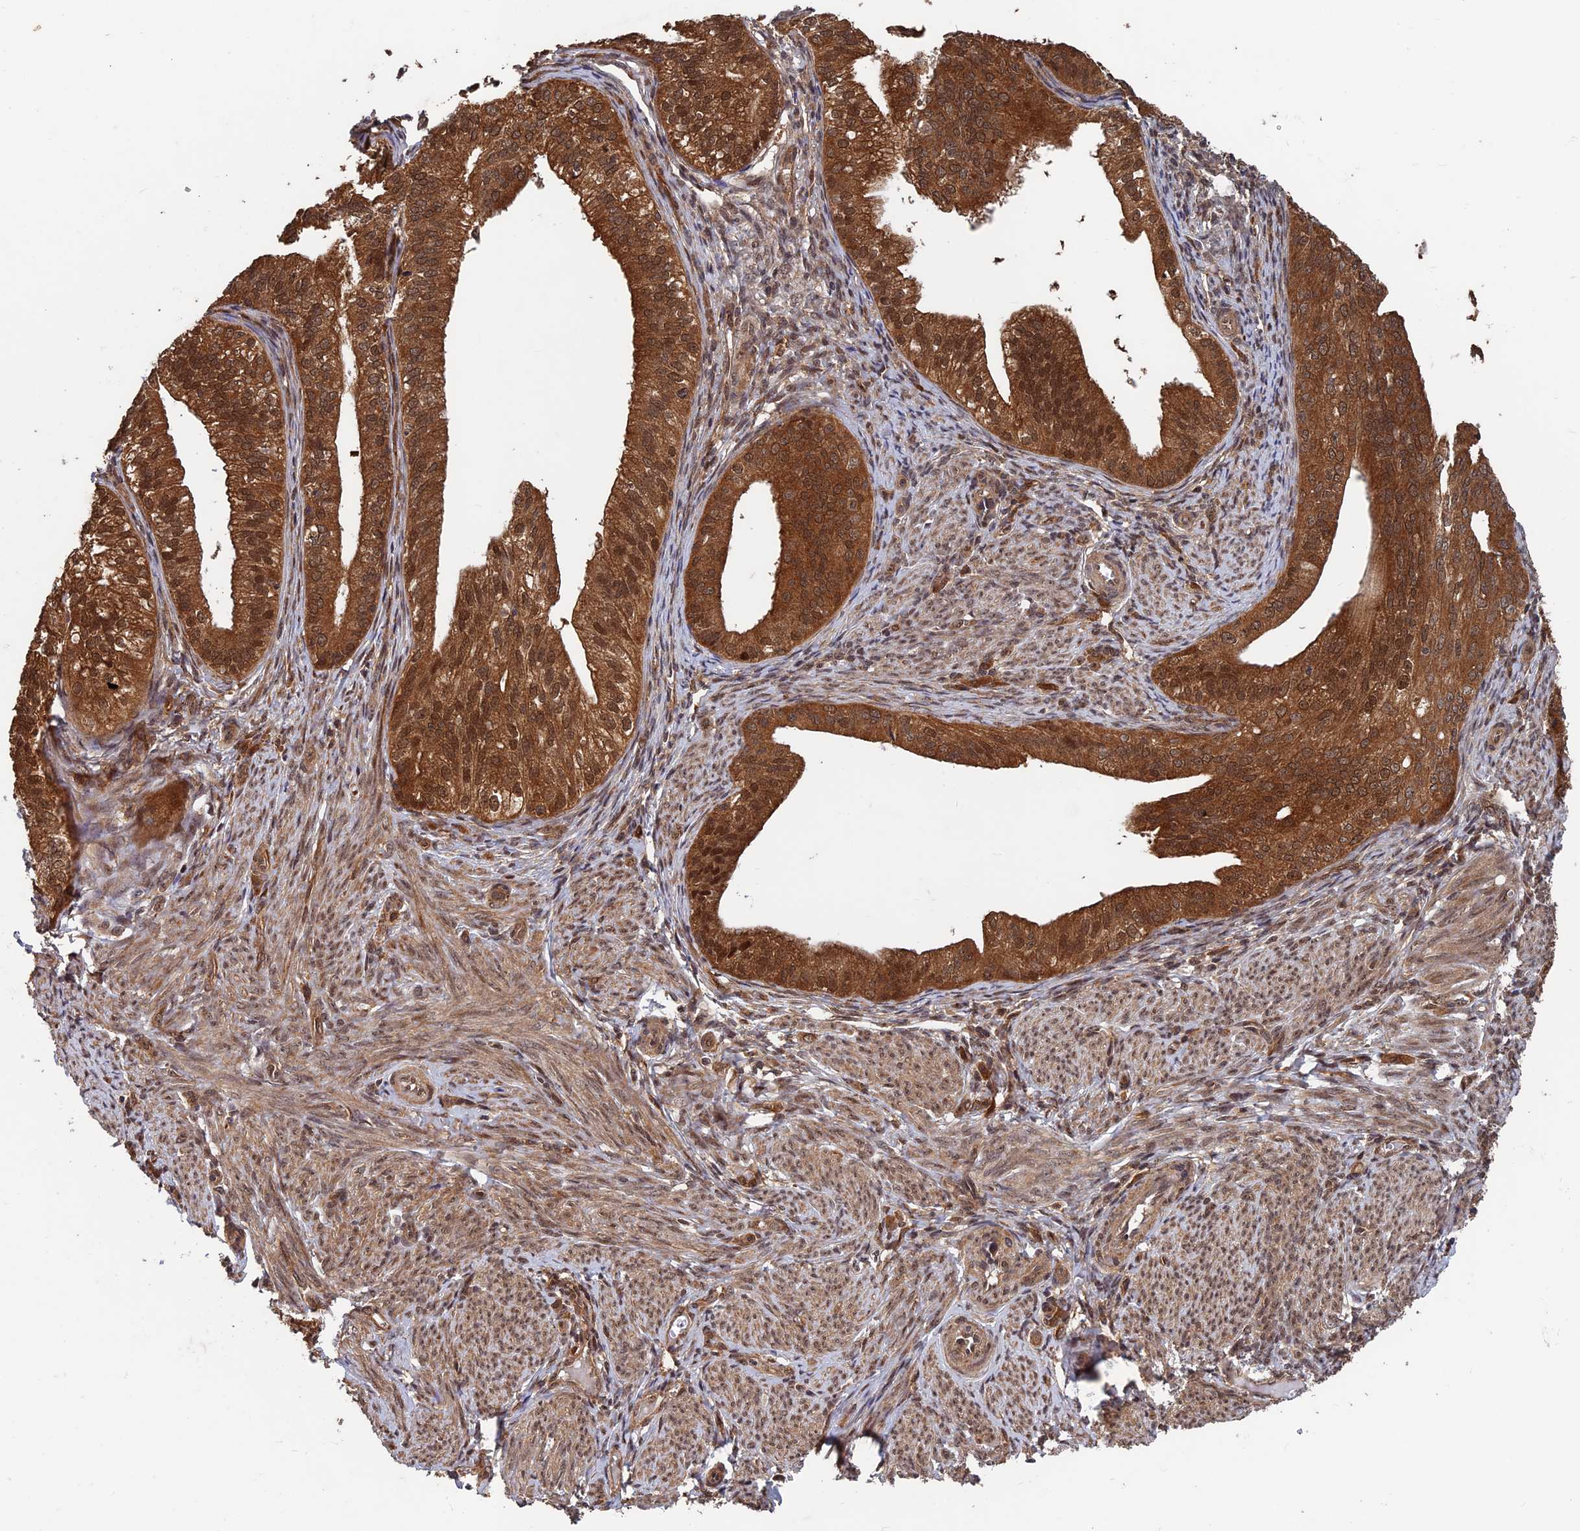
{"staining": {"intensity": "strong", "quantity": ">75%", "location": "cytoplasmic/membranous,nuclear"}, "tissue": "endometrial cancer", "cell_type": "Tumor cells", "image_type": "cancer", "snomed": [{"axis": "morphology", "description": "Adenocarcinoma, NOS"}, {"axis": "topography", "description": "Endometrium"}], "caption": "Immunohistochemical staining of human endometrial cancer displays high levels of strong cytoplasmic/membranous and nuclear expression in about >75% of tumor cells.", "gene": "FAM53C", "patient": {"sex": "female", "age": 50}}